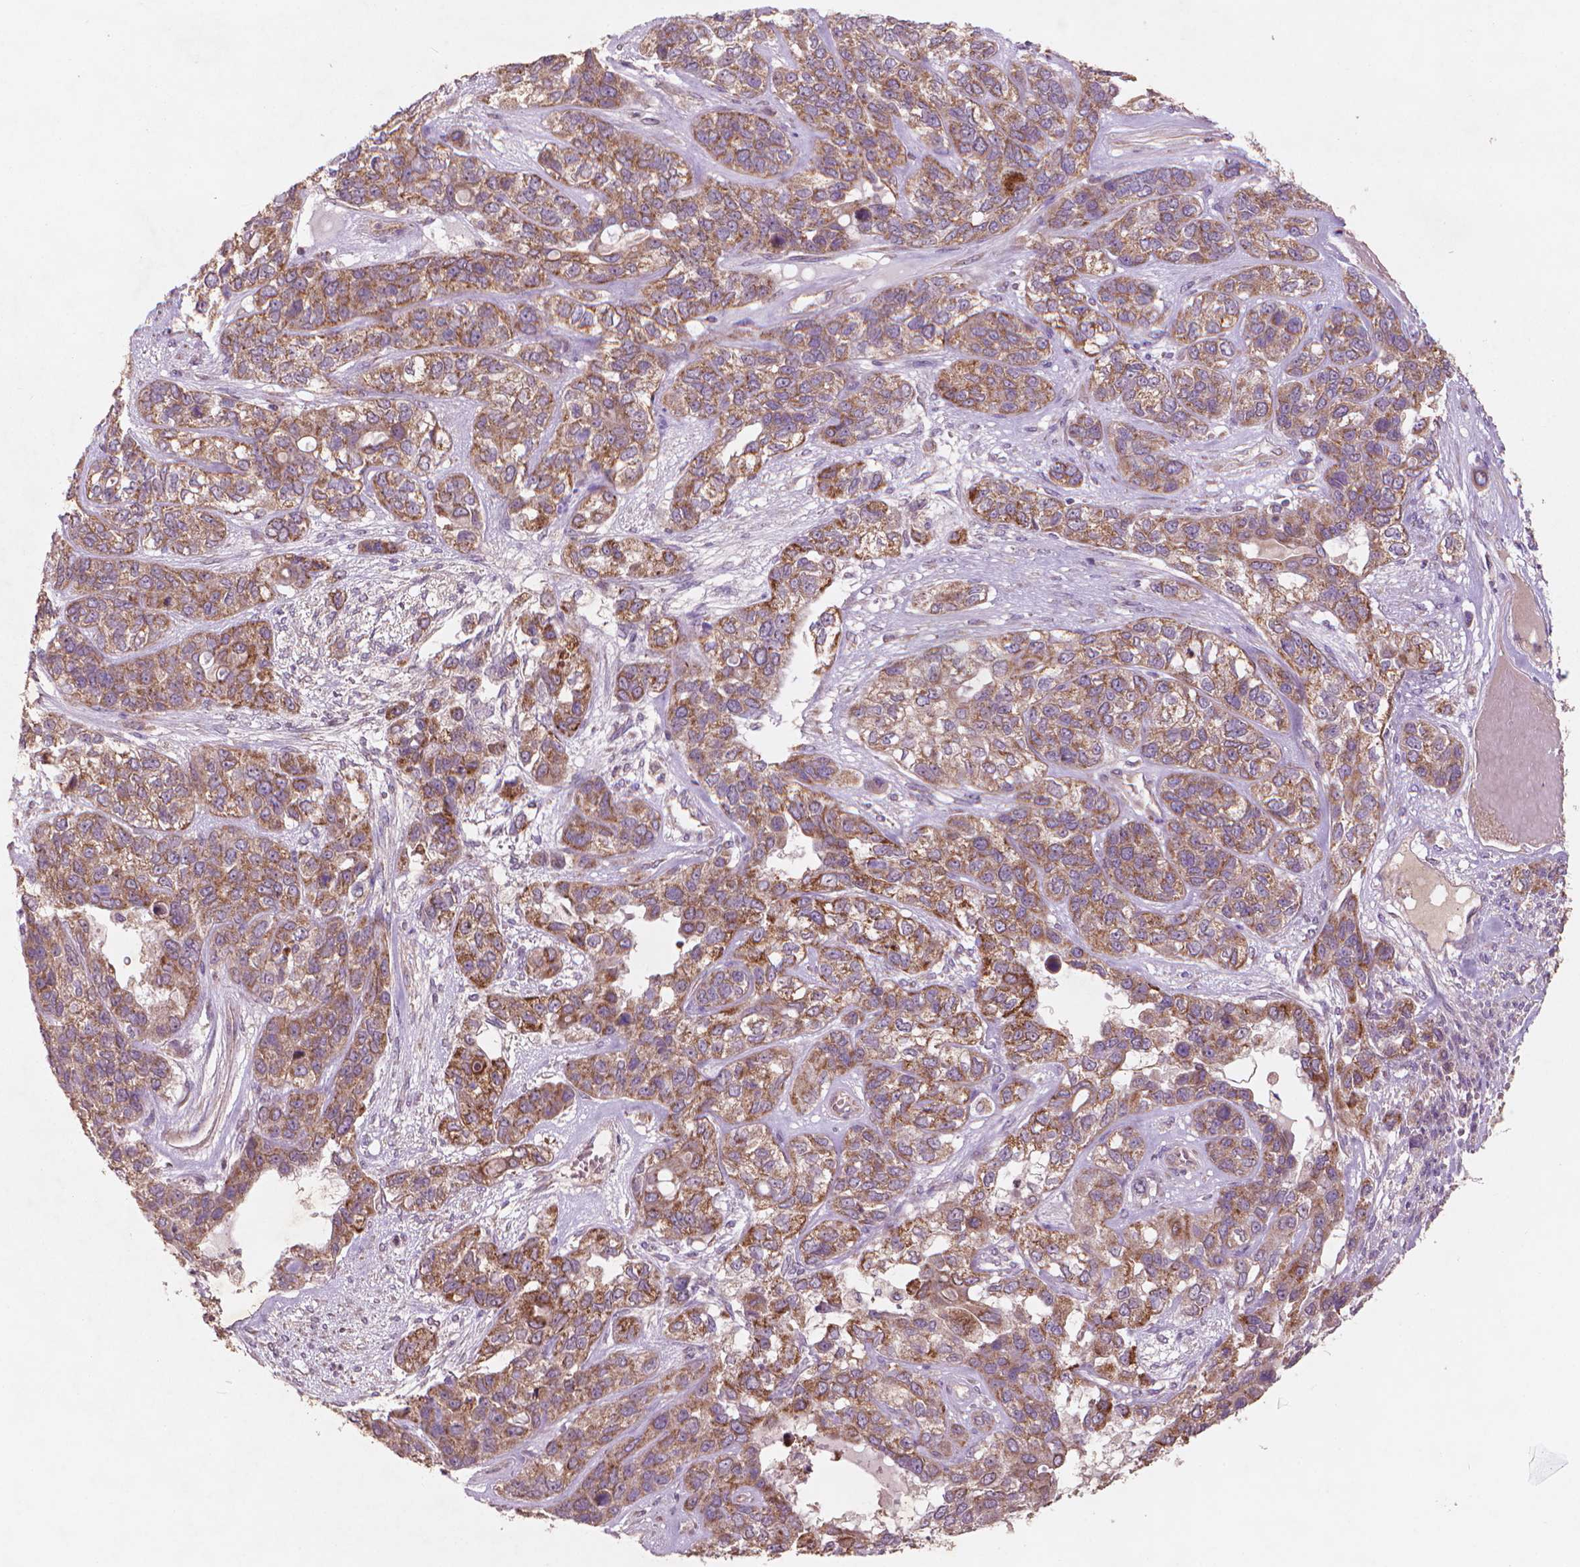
{"staining": {"intensity": "moderate", "quantity": ">75%", "location": "cytoplasmic/membranous"}, "tissue": "lung cancer", "cell_type": "Tumor cells", "image_type": "cancer", "snomed": [{"axis": "morphology", "description": "Squamous cell carcinoma, NOS"}, {"axis": "topography", "description": "Lung"}], "caption": "Lung cancer (squamous cell carcinoma) tissue reveals moderate cytoplasmic/membranous expression in approximately >75% of tumor cells", "gene": "NLRX1", "patient": {"sex": "female", "age": 70}}